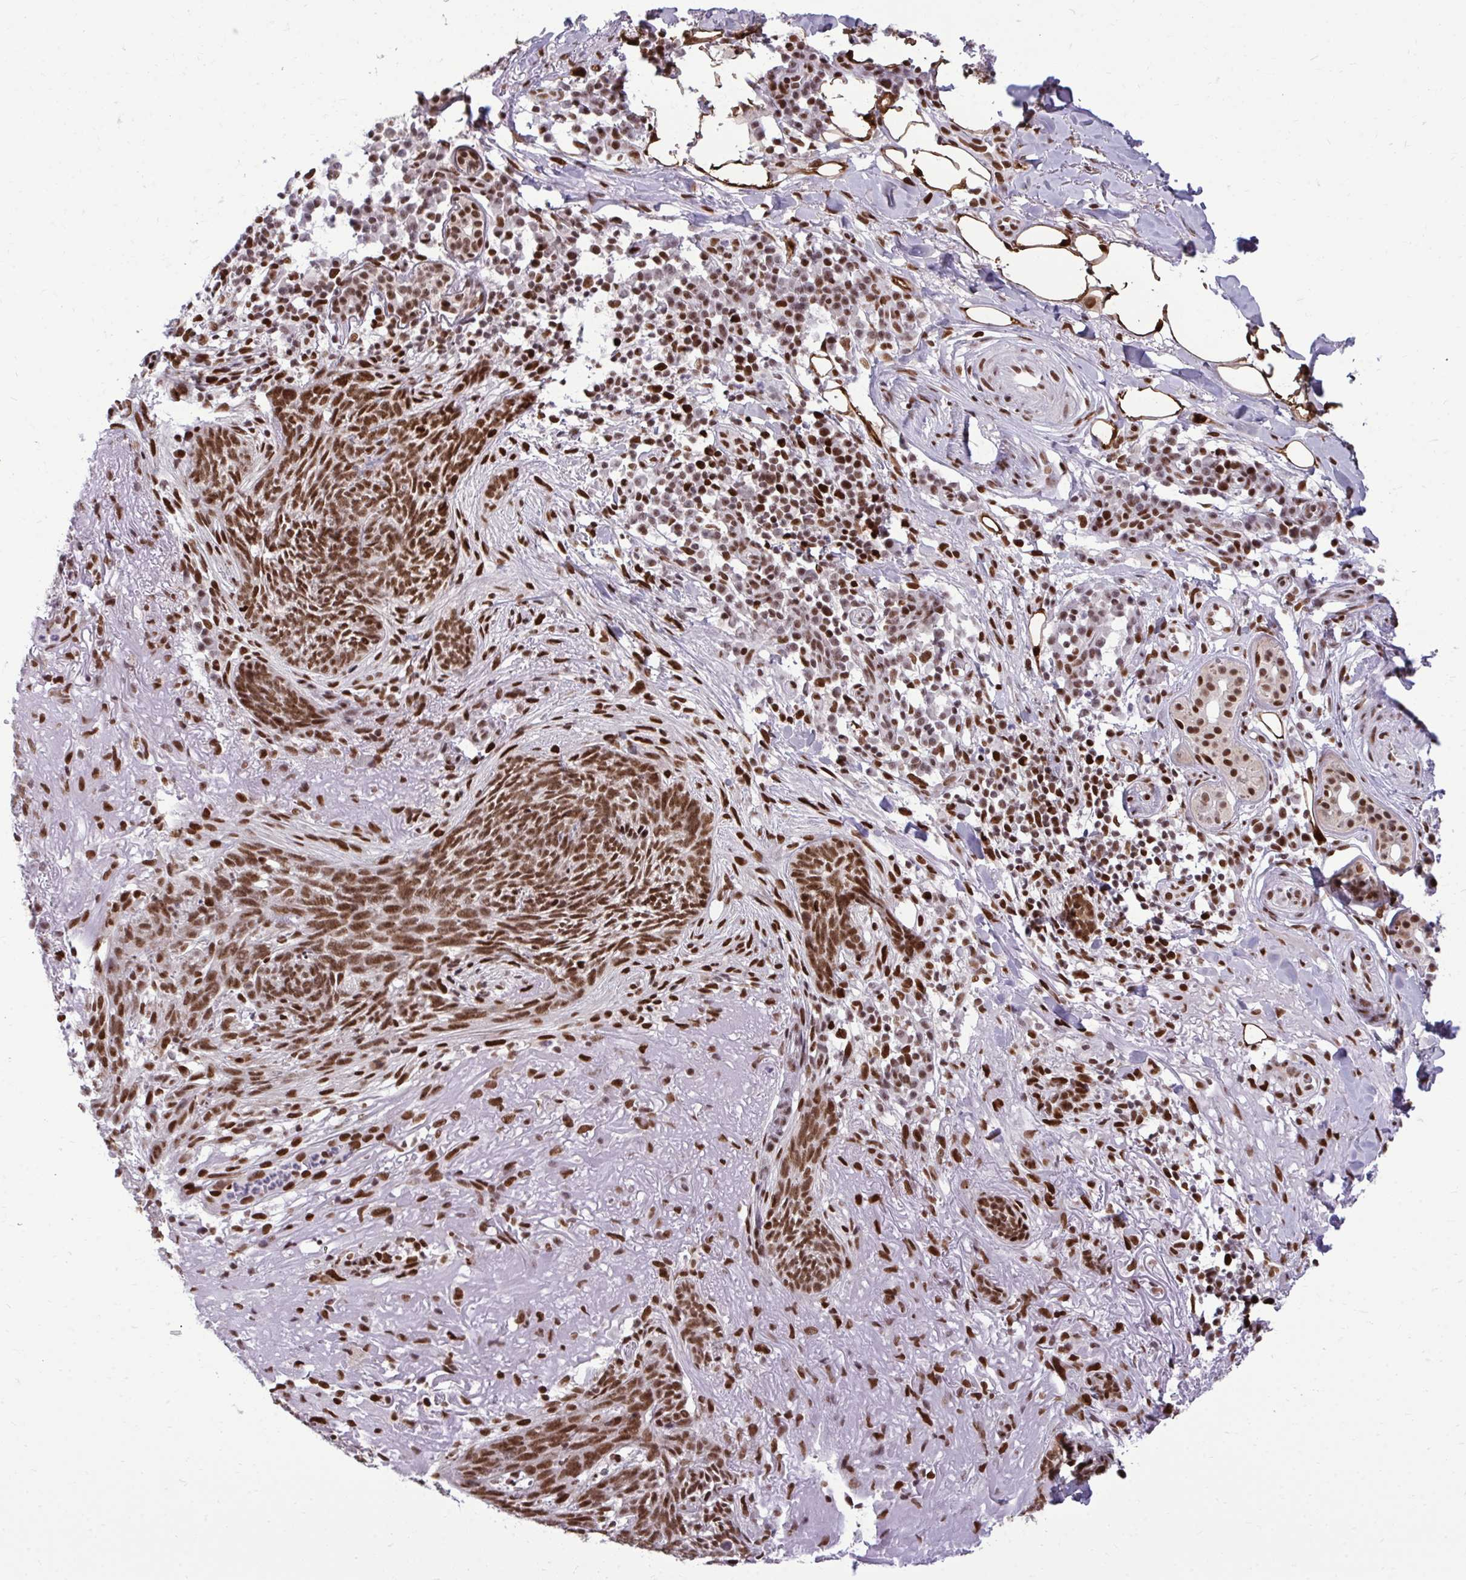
{"staining": {"intensity": "moderate", "quantity": ">75%", "location": "nuclear"}, "tissue": "skin cancer", "cell_type": "Tumor cells", "image_type": "cancer", "snomed": [{"axis": "morphology", "description": "Basal cell carcinoma"}, {"axis": "topography", "description": "Skin"}], "caption": "Tumor cells exhibit medium levels of moderate nuclear expression in about >75% of cells in human skin cancer.", "gene": "CDYL", "patient": {"sex": "female", "age": 93}}